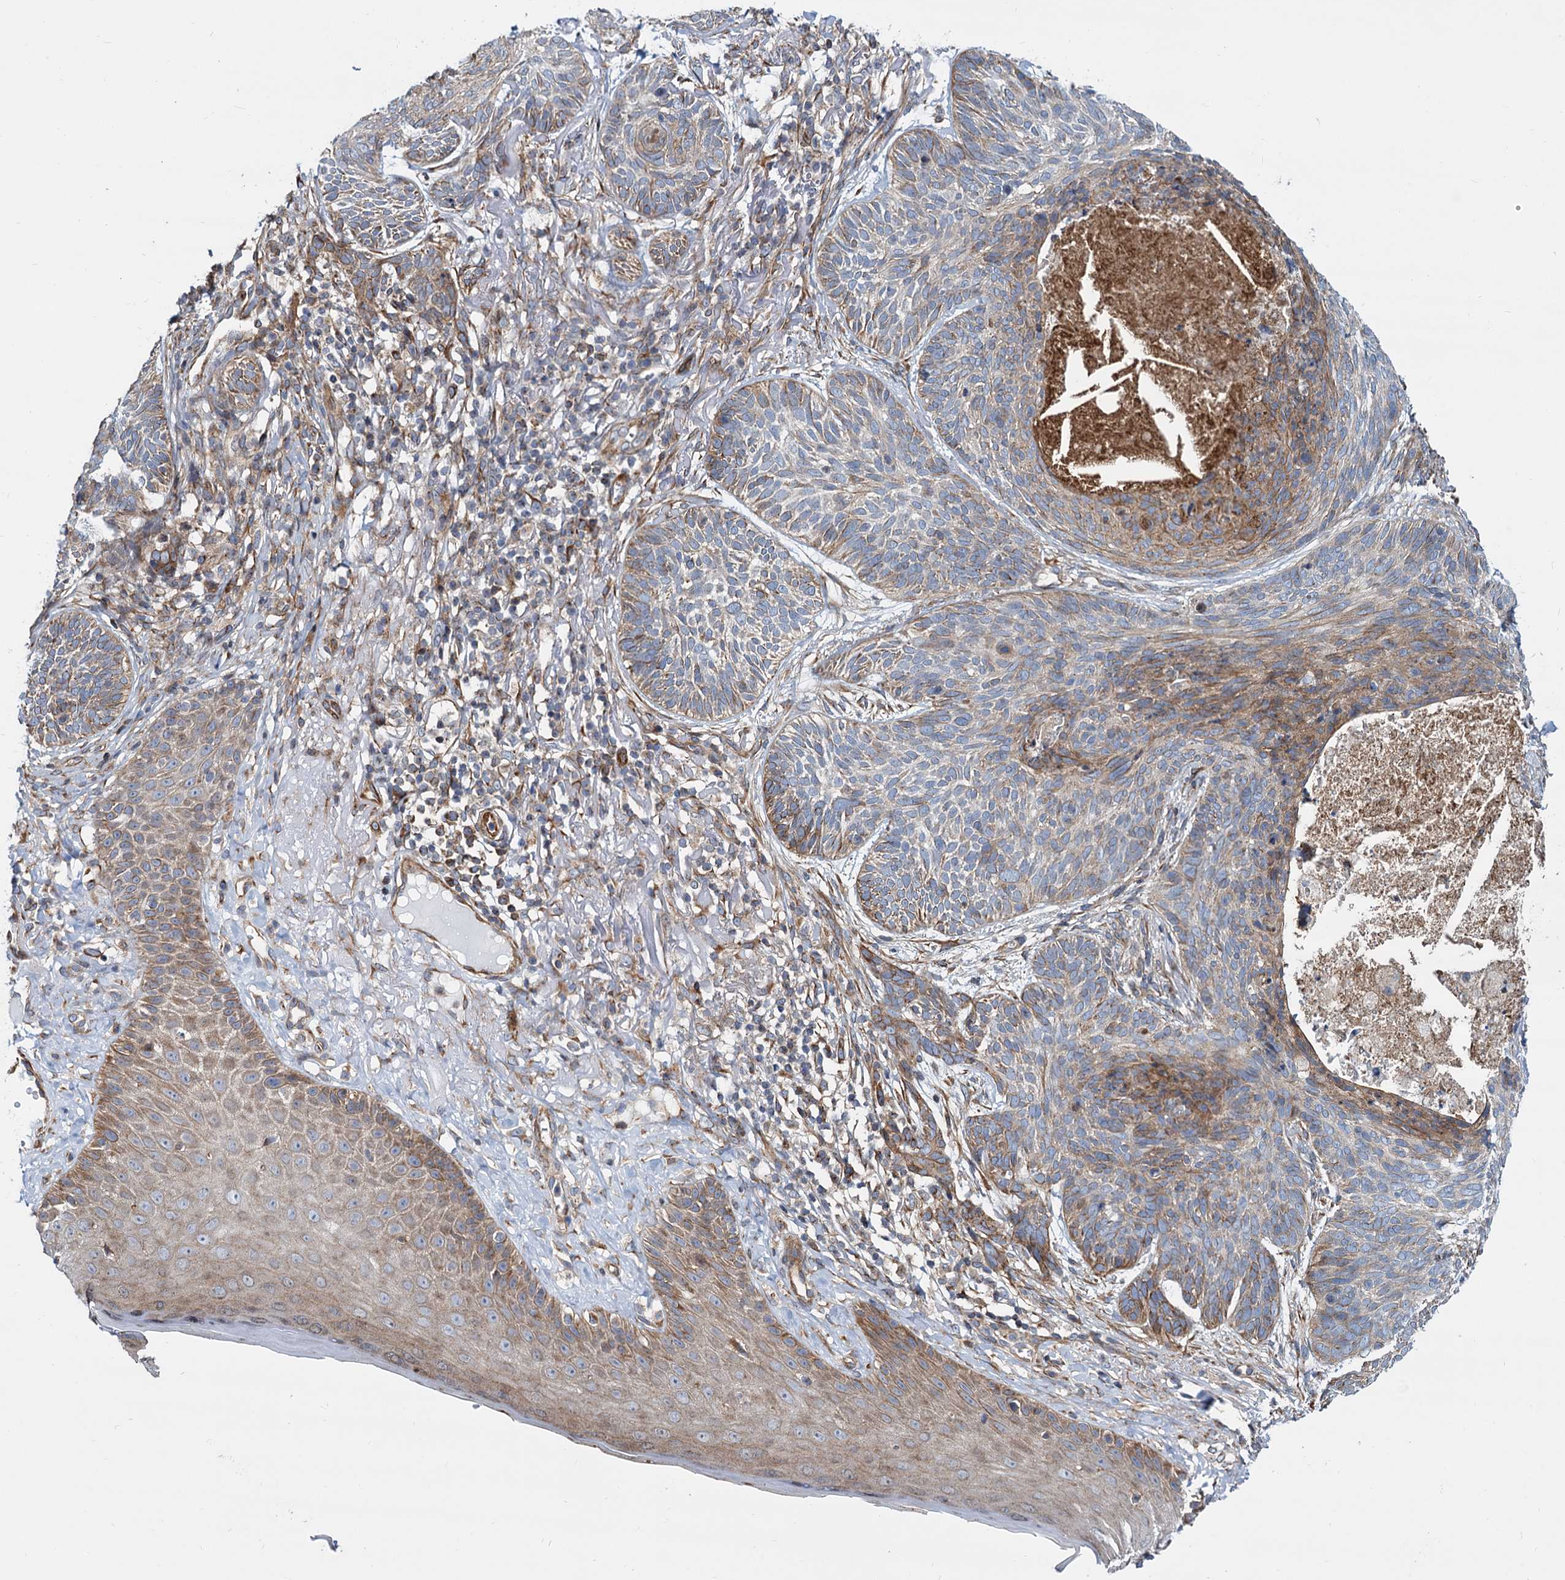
{"staining": {"intensity": "moderate", "quantity": "<25%", "location": "cytoplasmic/membranous"}, "tissue": "skin cancer", "cell_type": "Tumor cells", "image_type": "cancer", "snomed": [{"axis": "morphology", "description": "Normal tissue, NOS"}, {"axis": "morphology", "description": "Basal cell carcinoma"}, {"axis": "topography", "description": "Skin"}], "caption": "Approximately <25% of tumor cells in basal cell carcinoma (skin) show moderate cytoplasmic/membranous protein staining as visualized by brown immunohistochemical staining.", "gene": "PSEN1", "patient": {"sex": "male", "age": 66}}